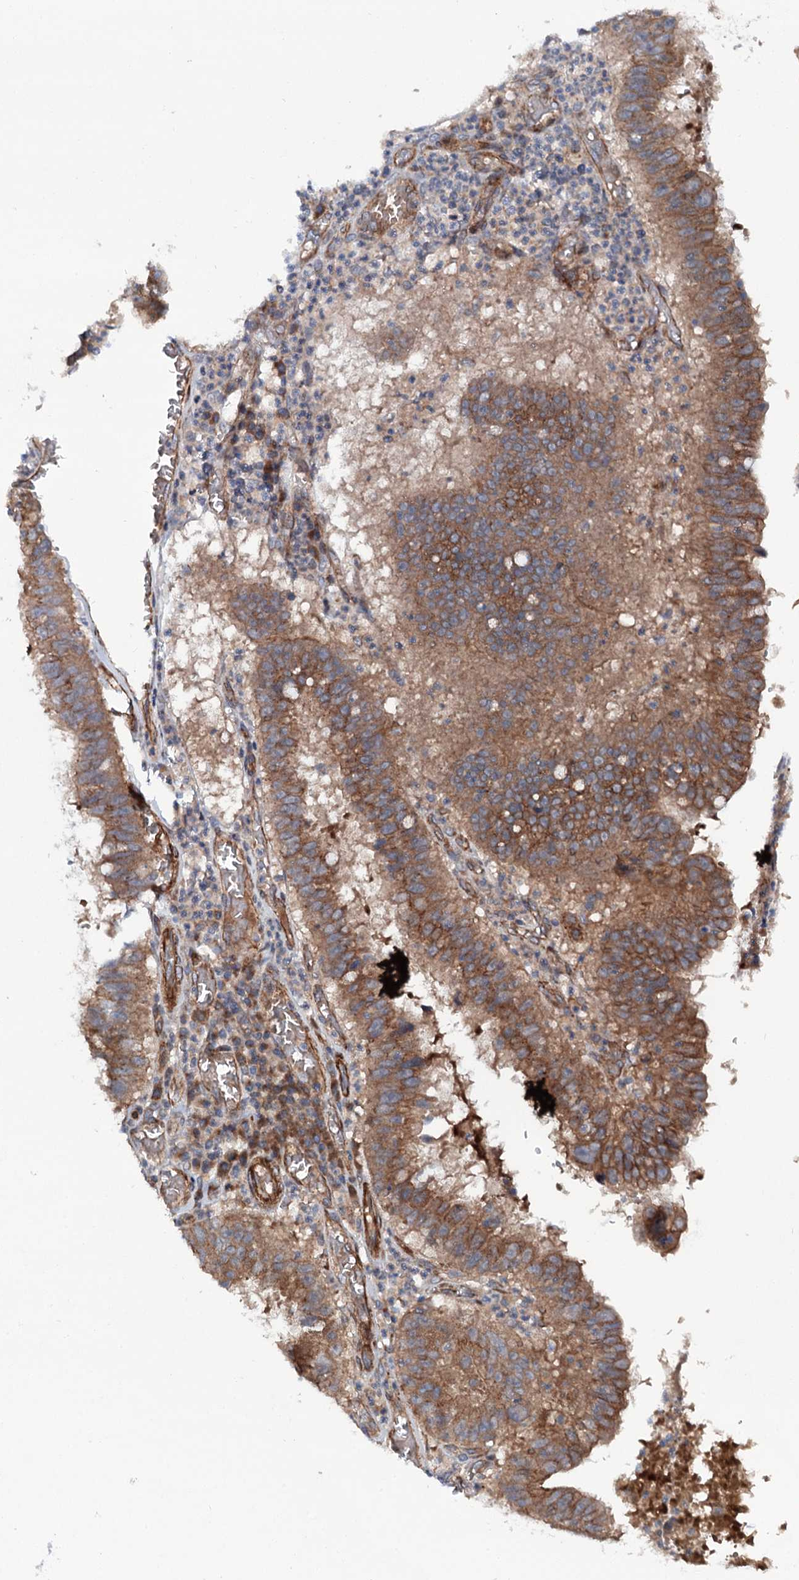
{"staining": {"intensity": "moderate", "quantity": ">75%", "location": "cytoplasmic/membranous"}, "tissue": "stomach cancer", "cell_type": "Tumor cells", "image_type": "cancer", "snomed": [{"axis": "morphology", "description": "Adenocarcinoma, NOS"}, {"axis": "topography", "description": "Stomach"}], "caption": "Immunohistochemical staining of adenocarcinoma (stomach) reveals medium levels of moderate cytoplasmic/membranous protein staining in approximately >75% of tumor cells.", "gene": "ADGRG4", "patient": {"sex": "male", "age": 59}}